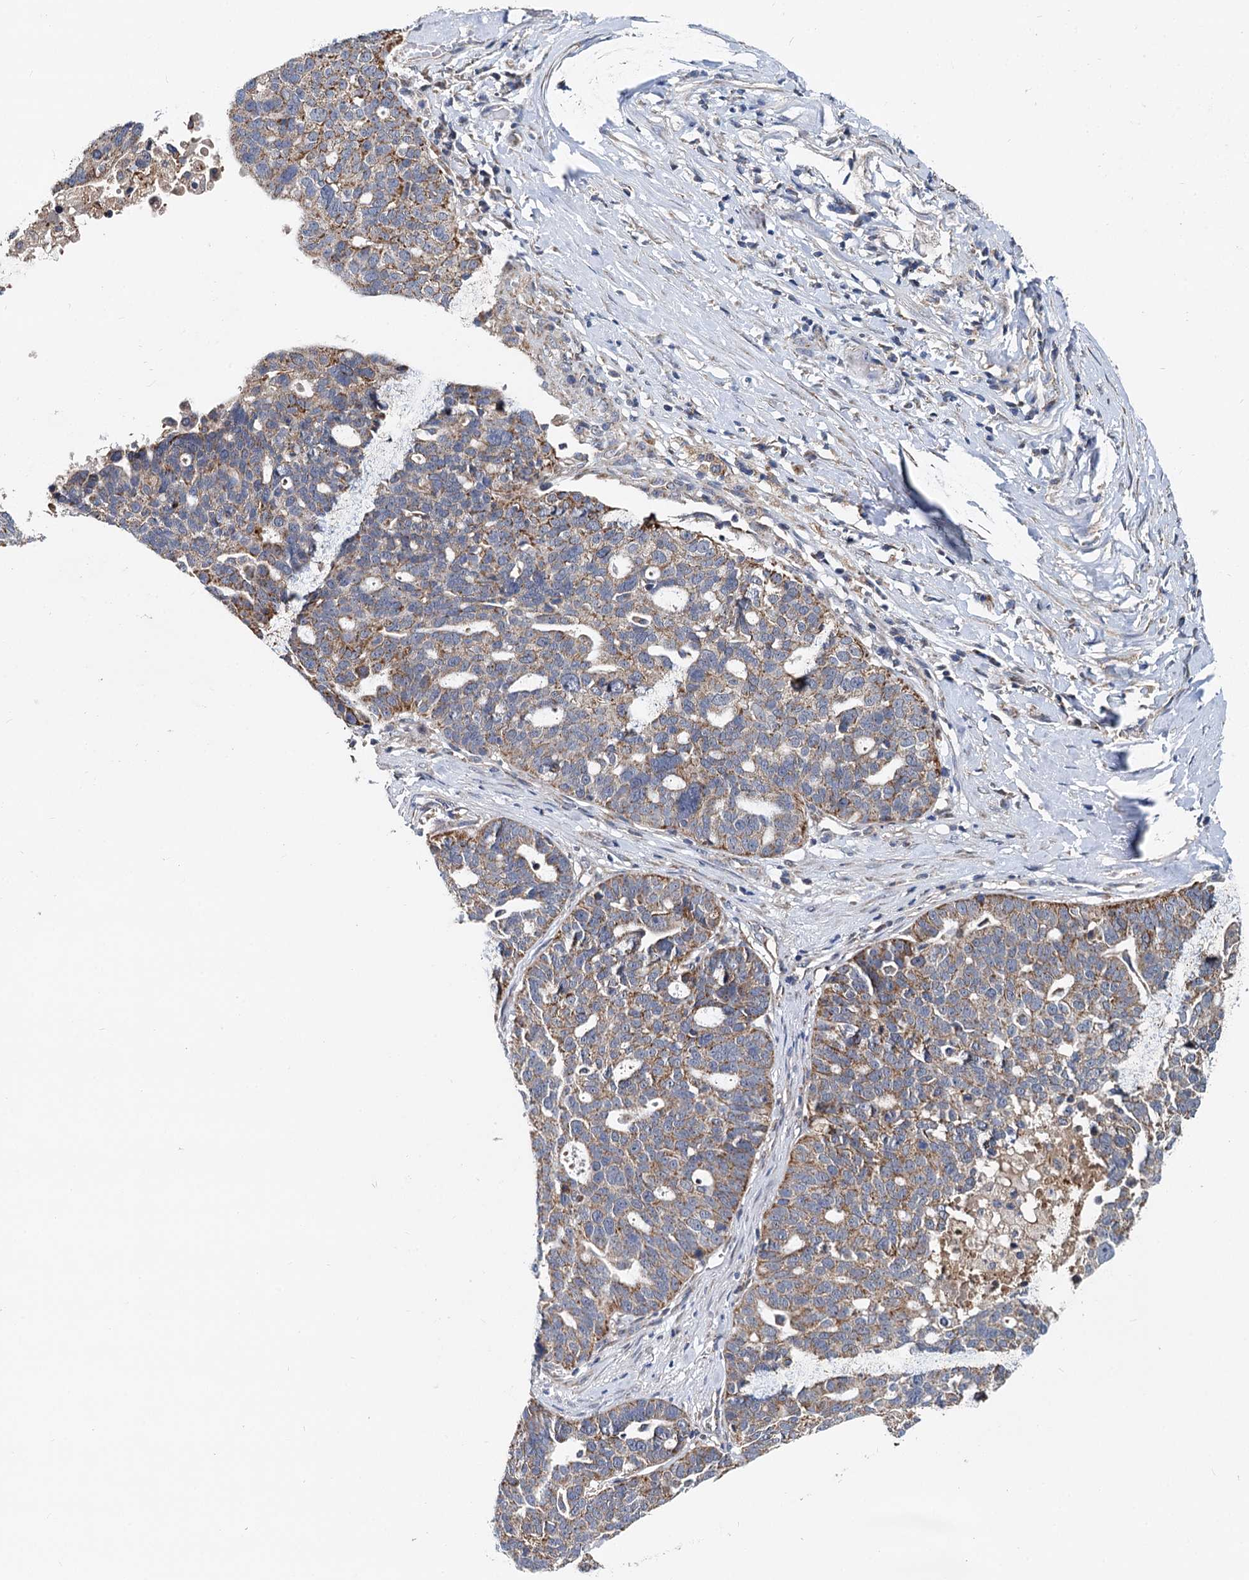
{"staining": {"intensity": "weak", "quantity": "25%-75%", "location": "cytoplasmic/membranous"}, "tissue": "ovarian cancer", "cell_type": "Tumor cells", "image_type": "cancer", "snomed": [{"axis": "morphology", "description": "Cystadenocarcinoma, serous, NOS"}, {"axis": "topography", "description": "Ovary"}], "caption": "Ovarian cancer stained for a protein demonstrates weak cytoplasmic/membranous positivity in tumor cells.", "gene": "SPRYD3", "patient": {"sex": "female", "age": 59}}